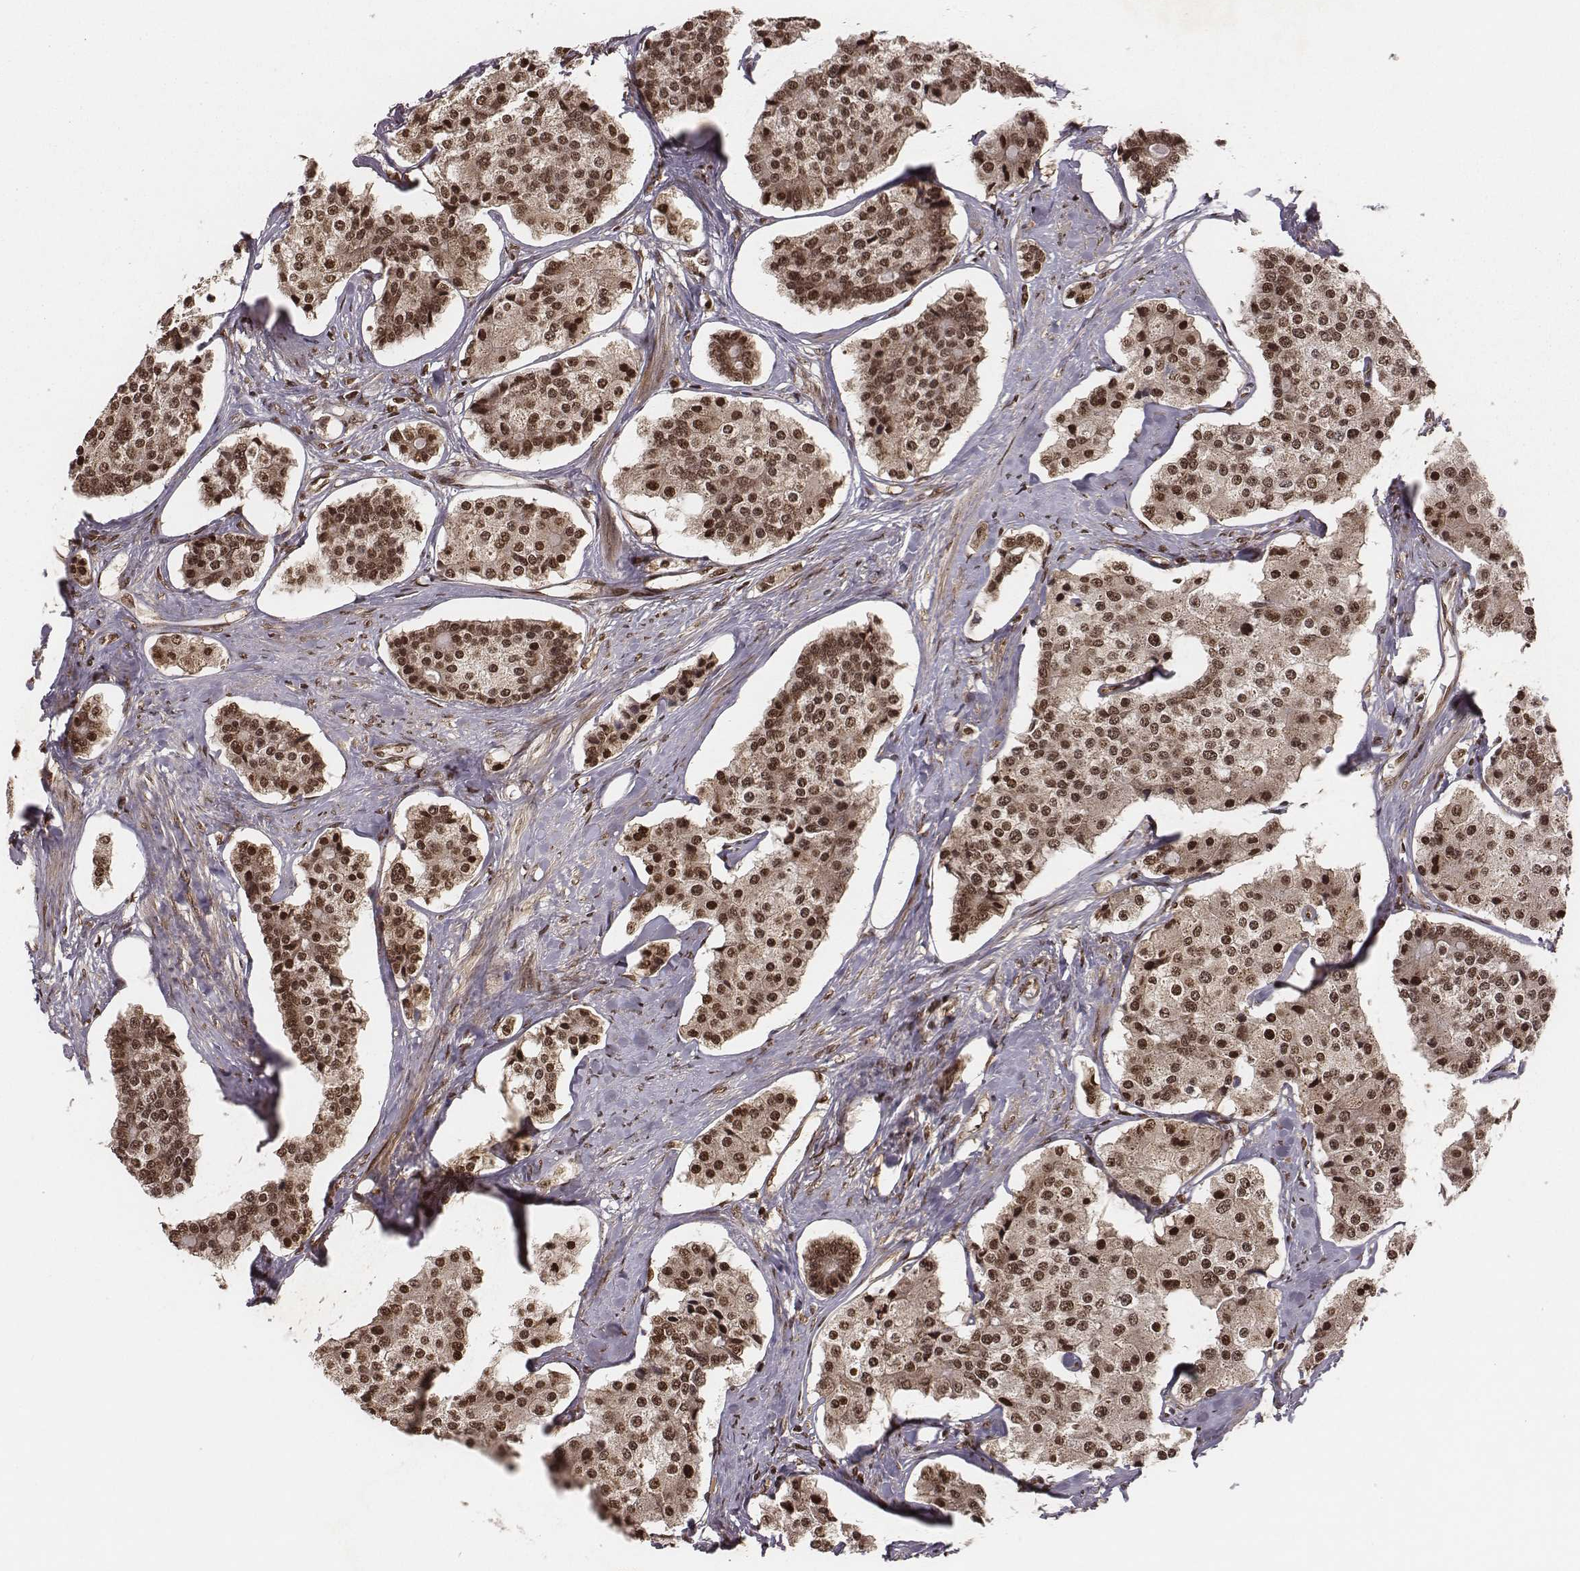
{"staining": {"intensity": "strong", "quantity": ">75%", "location": "cytoplasmic/membranous,nuclear"}, "tissue": "carcinoid", "cell_type": "Tumor cells", "image_type": "cancer", "snomed": [{"axis": "morphology", "description": "Carcinoid, malignant, NOS"}, {"axis": "topography", "description": "Small intestine"}], "caption": "The micrograph exhibits immunohistochemical staining of carcinoid. There is strong cytoplasmic/membranous and nuclear positivity is identified in approximately >75% of tumor cells. The protein is stained brown, and the nuclei are stained in blue (DAB IHC with brightfield microscopy, high magnification).", "gene": "NFX1", "patient": {"sex": "female", "age": 65}}